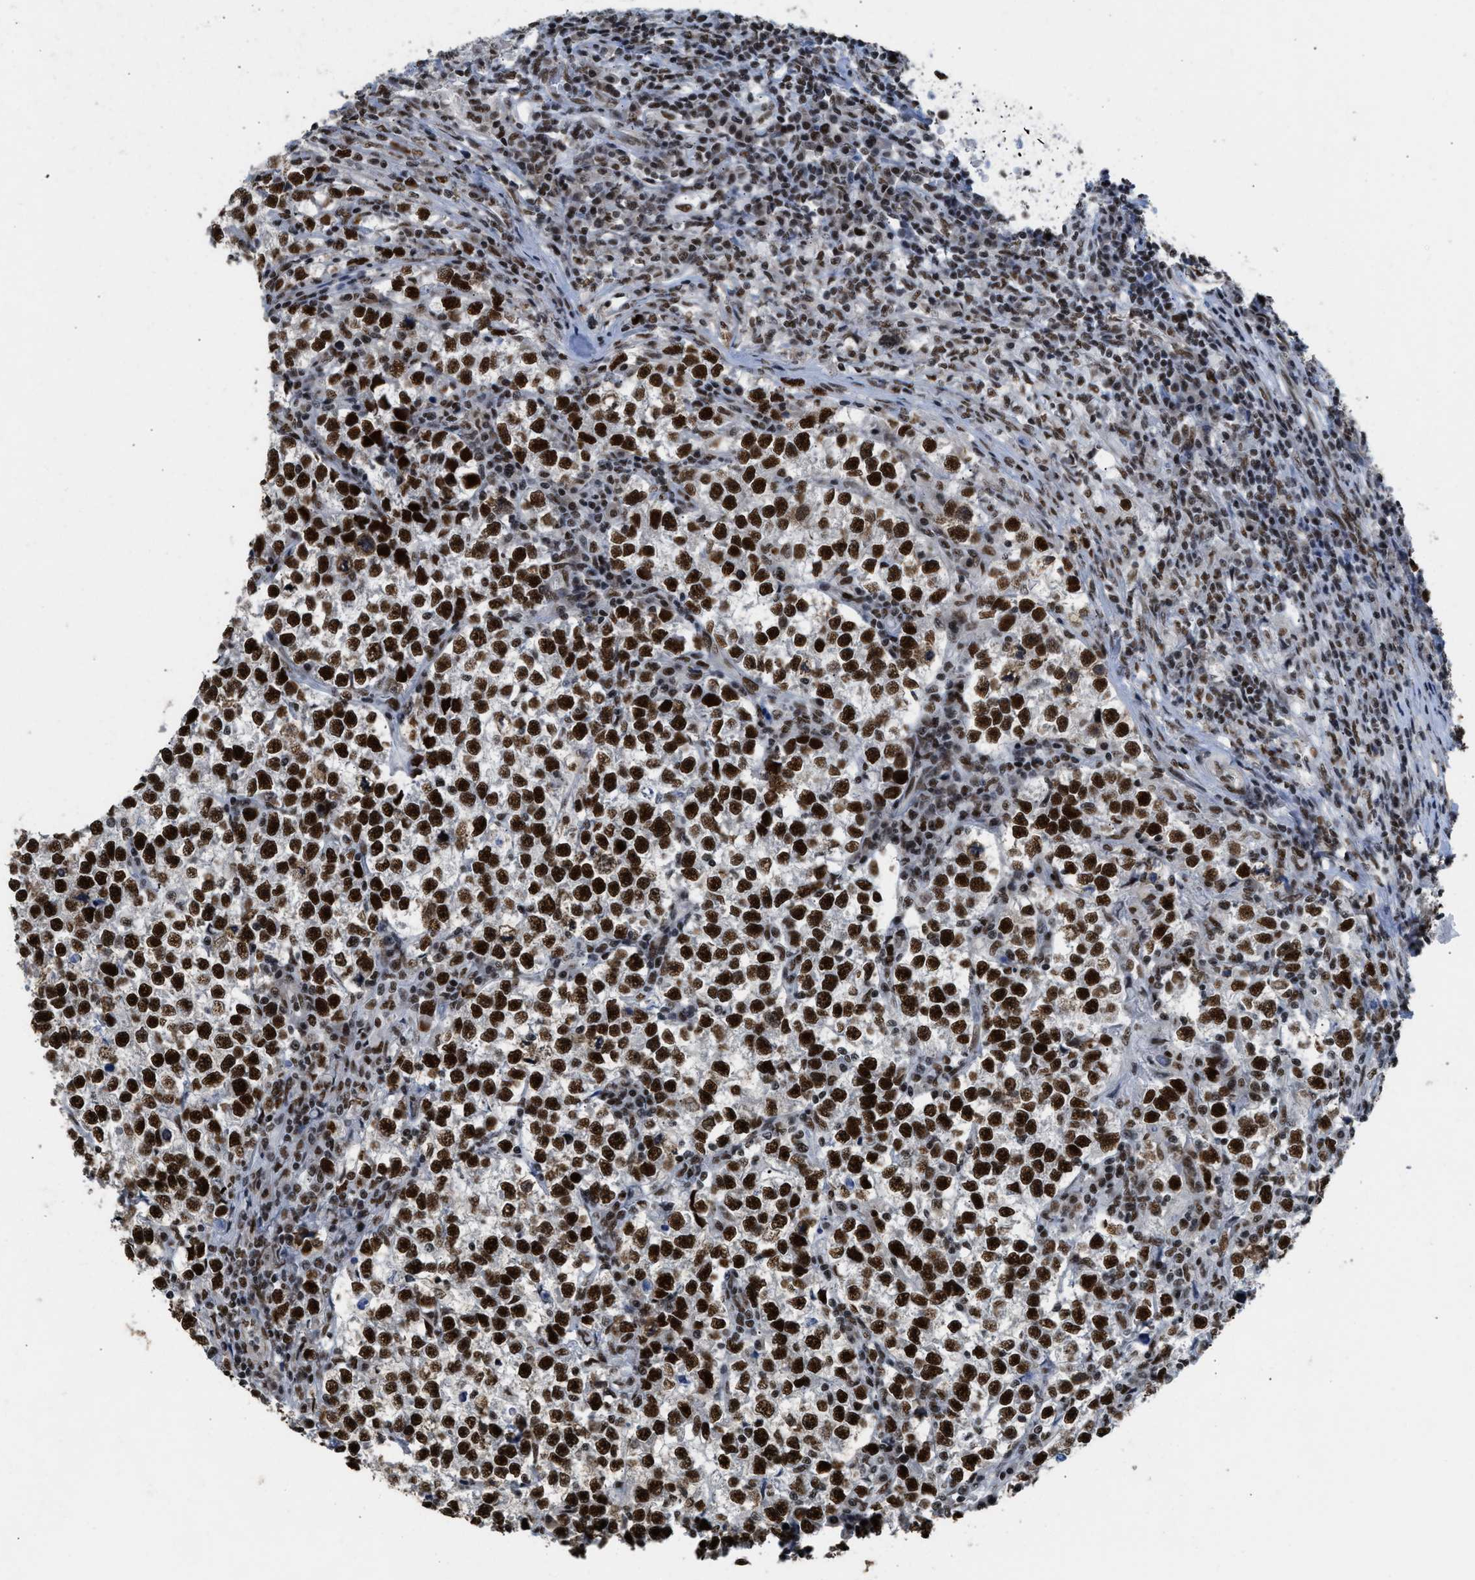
{"staining": {"intensity": "strong", "quantity": ">75%", "location": "nuclear"}, "tissue": "testis cancer", "cell_type": "Tumor cells", "image_type": "cancer", "snomed": [{"axis": "morphology", "description": "Normal tissue, NOS"}, {"axis": "morphology", "description": "Seminoma, NOS"}, {"axis": "topography", "description": "Testis"}], "caption": "Brown immunohistochemical staining in seminoma (testis) shows strong nuclear positivity in about >75% of tumor cells.", "gene": "SCAF4", "patient": {"sex": "male", "age": 43}}